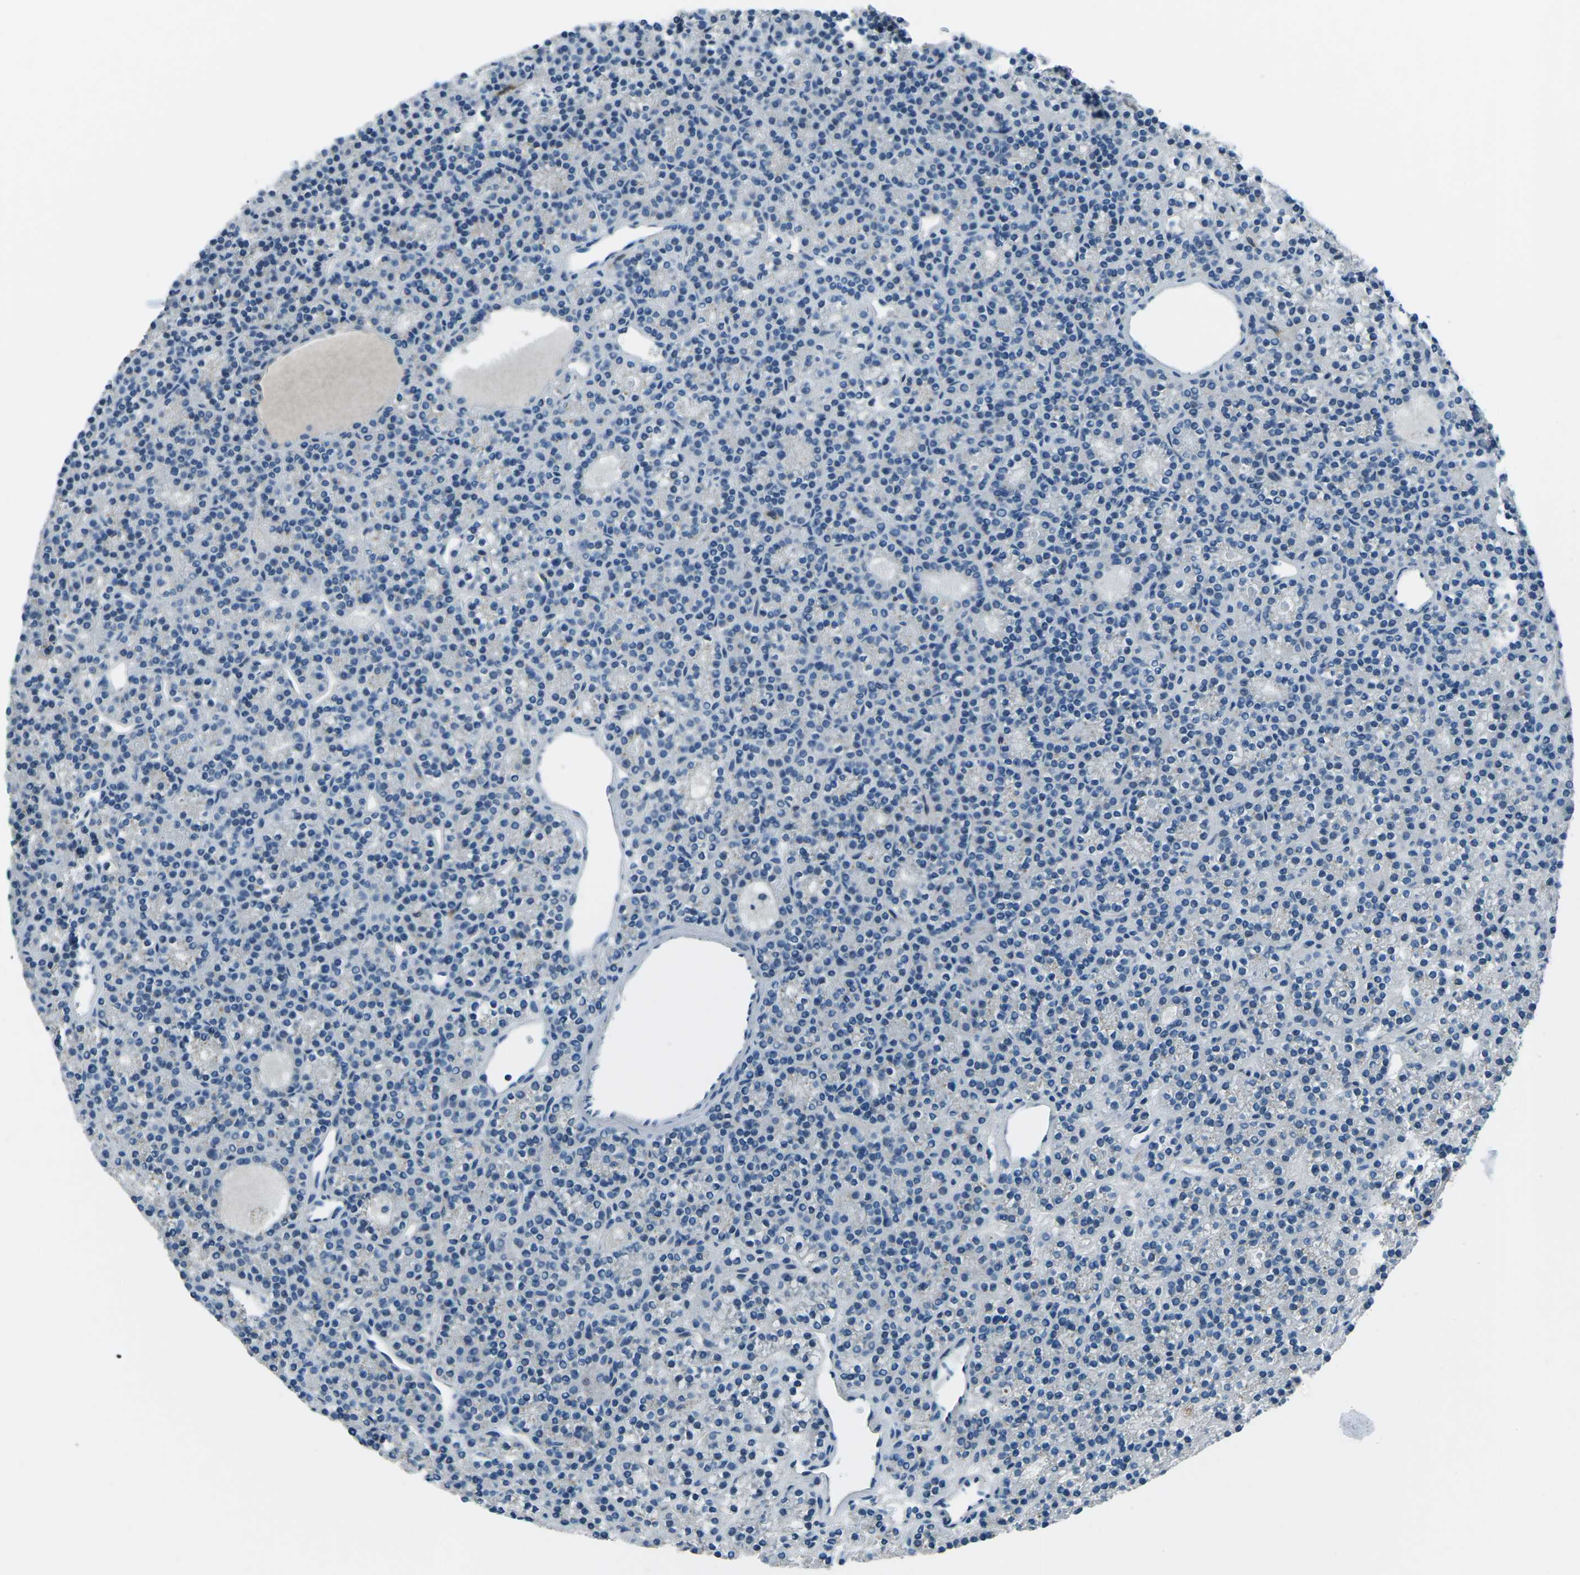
{"staining": {"intensity": "negative", "quantity": "none", "location": "none"}, "tissue": "parathyroid gland", "cell_type": "Glandular cells", "image_type": "normal", "snomed": [{"axis": "morphology", "description": "Normal tissue, NOS"}, {"axis": "morphology", "description": "Adenoma, NOS"}, {"axis": "topography", "description": "Parathyroid gland"}], "caption": "The image reveals no staining of glandular cells in unremarkable parathyroid gland.", "gene": "CD1D", "patient": {"sex": "female", "age": 64}}